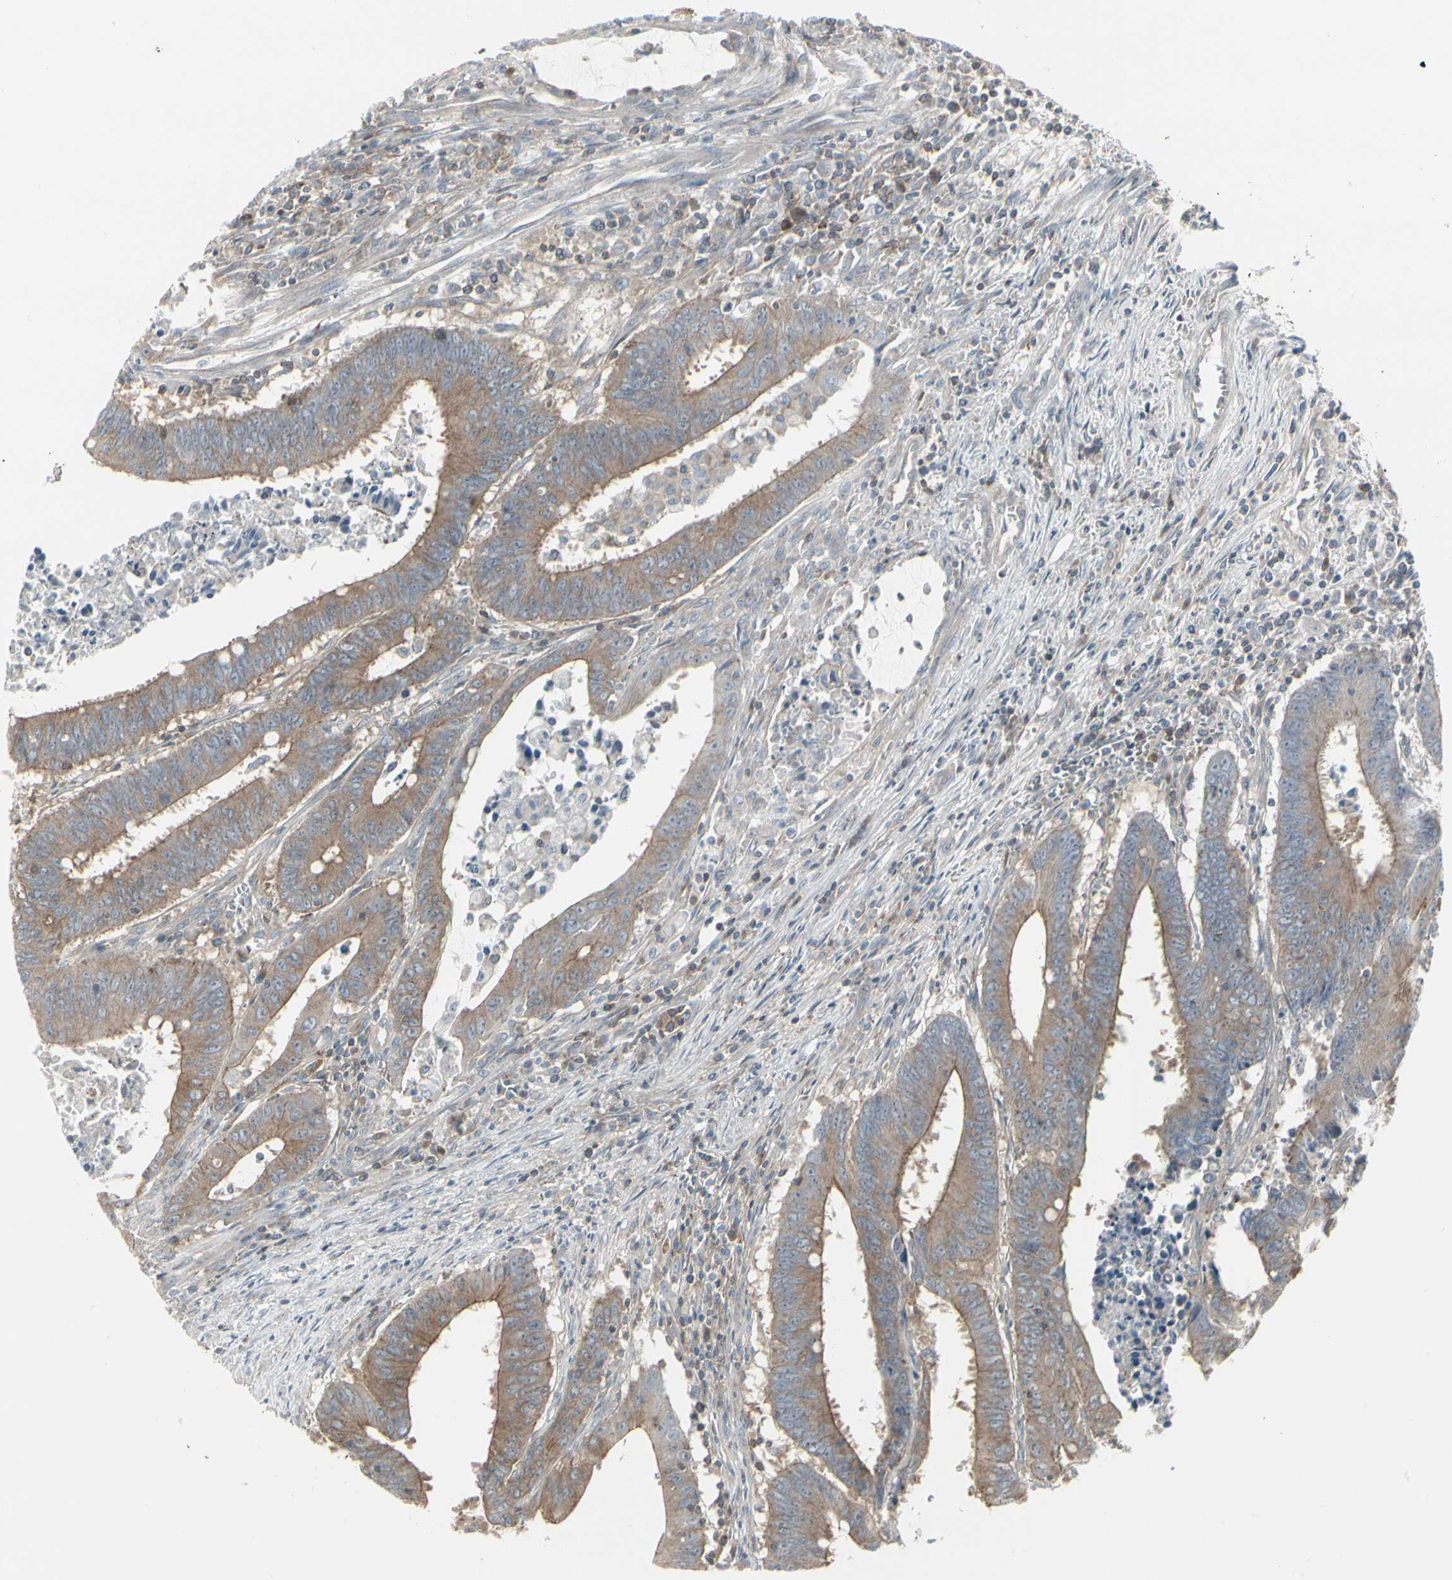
{"staining": {"intensity": "moderate", "quantity": ">75%", "location": "cytoplasmic/membranous"}, "tissue": "colorectal cancer", "cell_type": "Tumor cells", "image_type": "cancer", "snomed": [{"axis": "morphology", "description": "Adenocarcinoma, NOS"}, {"axis": "topography", "description": "Colon"}], "caption": "Tumor cells exhibit moderate cytoplasmic/membranous positivity in about >75% of cells in colorectal adenocarcinoma.", "gene": "EPS15", "patient": {"sex": "male", "age": 45}}